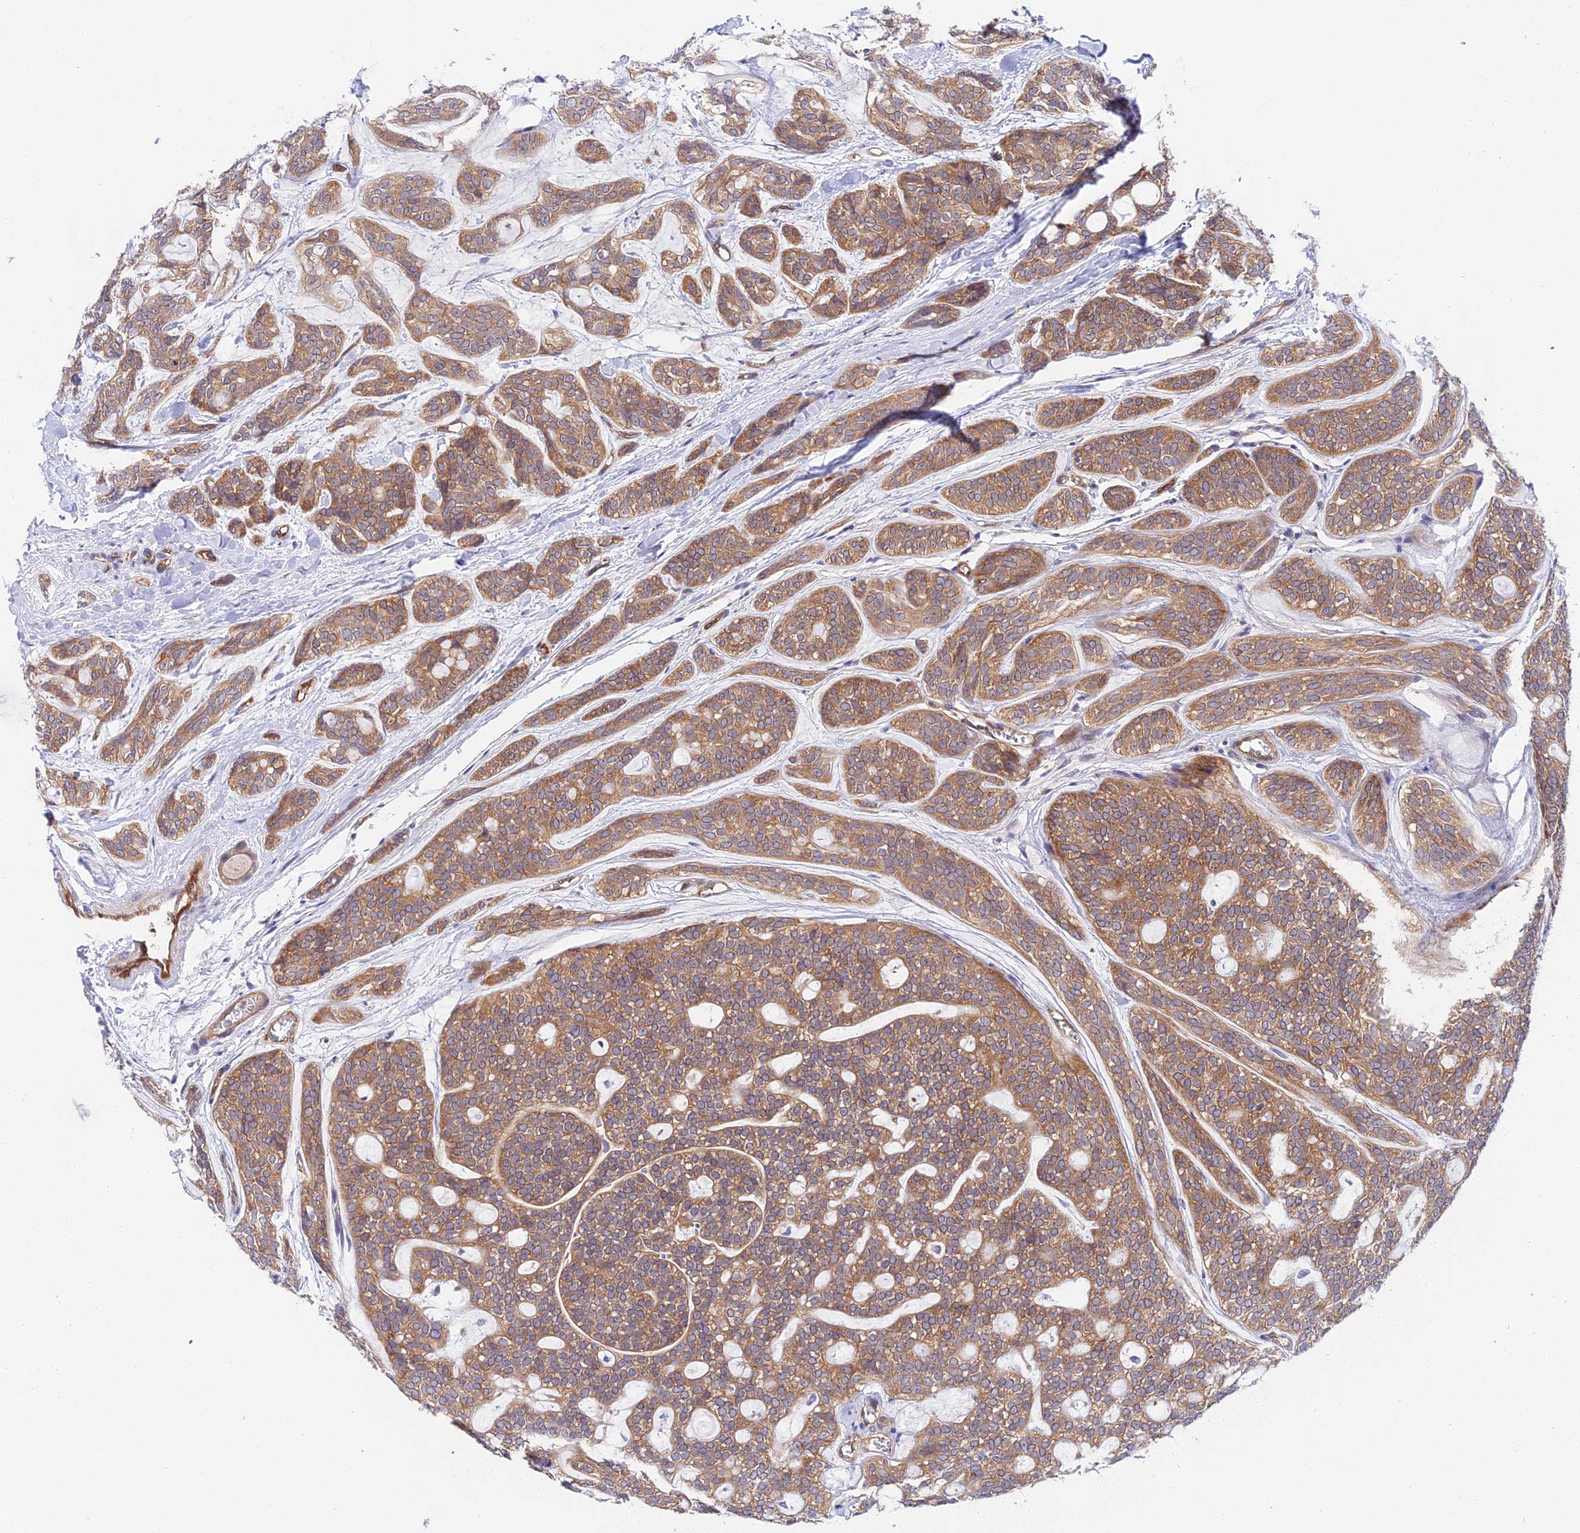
{"staining": {"intensity": "moderate", "quantity": ">75%", "location": "cytoplasmic/membranous"}, "tissue": "head and neck cancer", "cell_type": "Tumor cells", "image_type": "cancer", "snomed": [{"axis": "morphology", "description": "Adenocarcinoma, NOS"}, {"axis": "topography", "description": "Head-Neck"}], "caption": "A medium amount of moderate cytoplasmic/membranous positivity is seen in approximately >75% of tumor cells in head and neck adenocarcinoma tissue. The protein of interest is stained brown, and the nuclei are stained in blue (DAB IHC with brightfield microscopy, high magnification).", "gene": "PPP2R2C", "patient": {"sex": "male", "age": 66}}